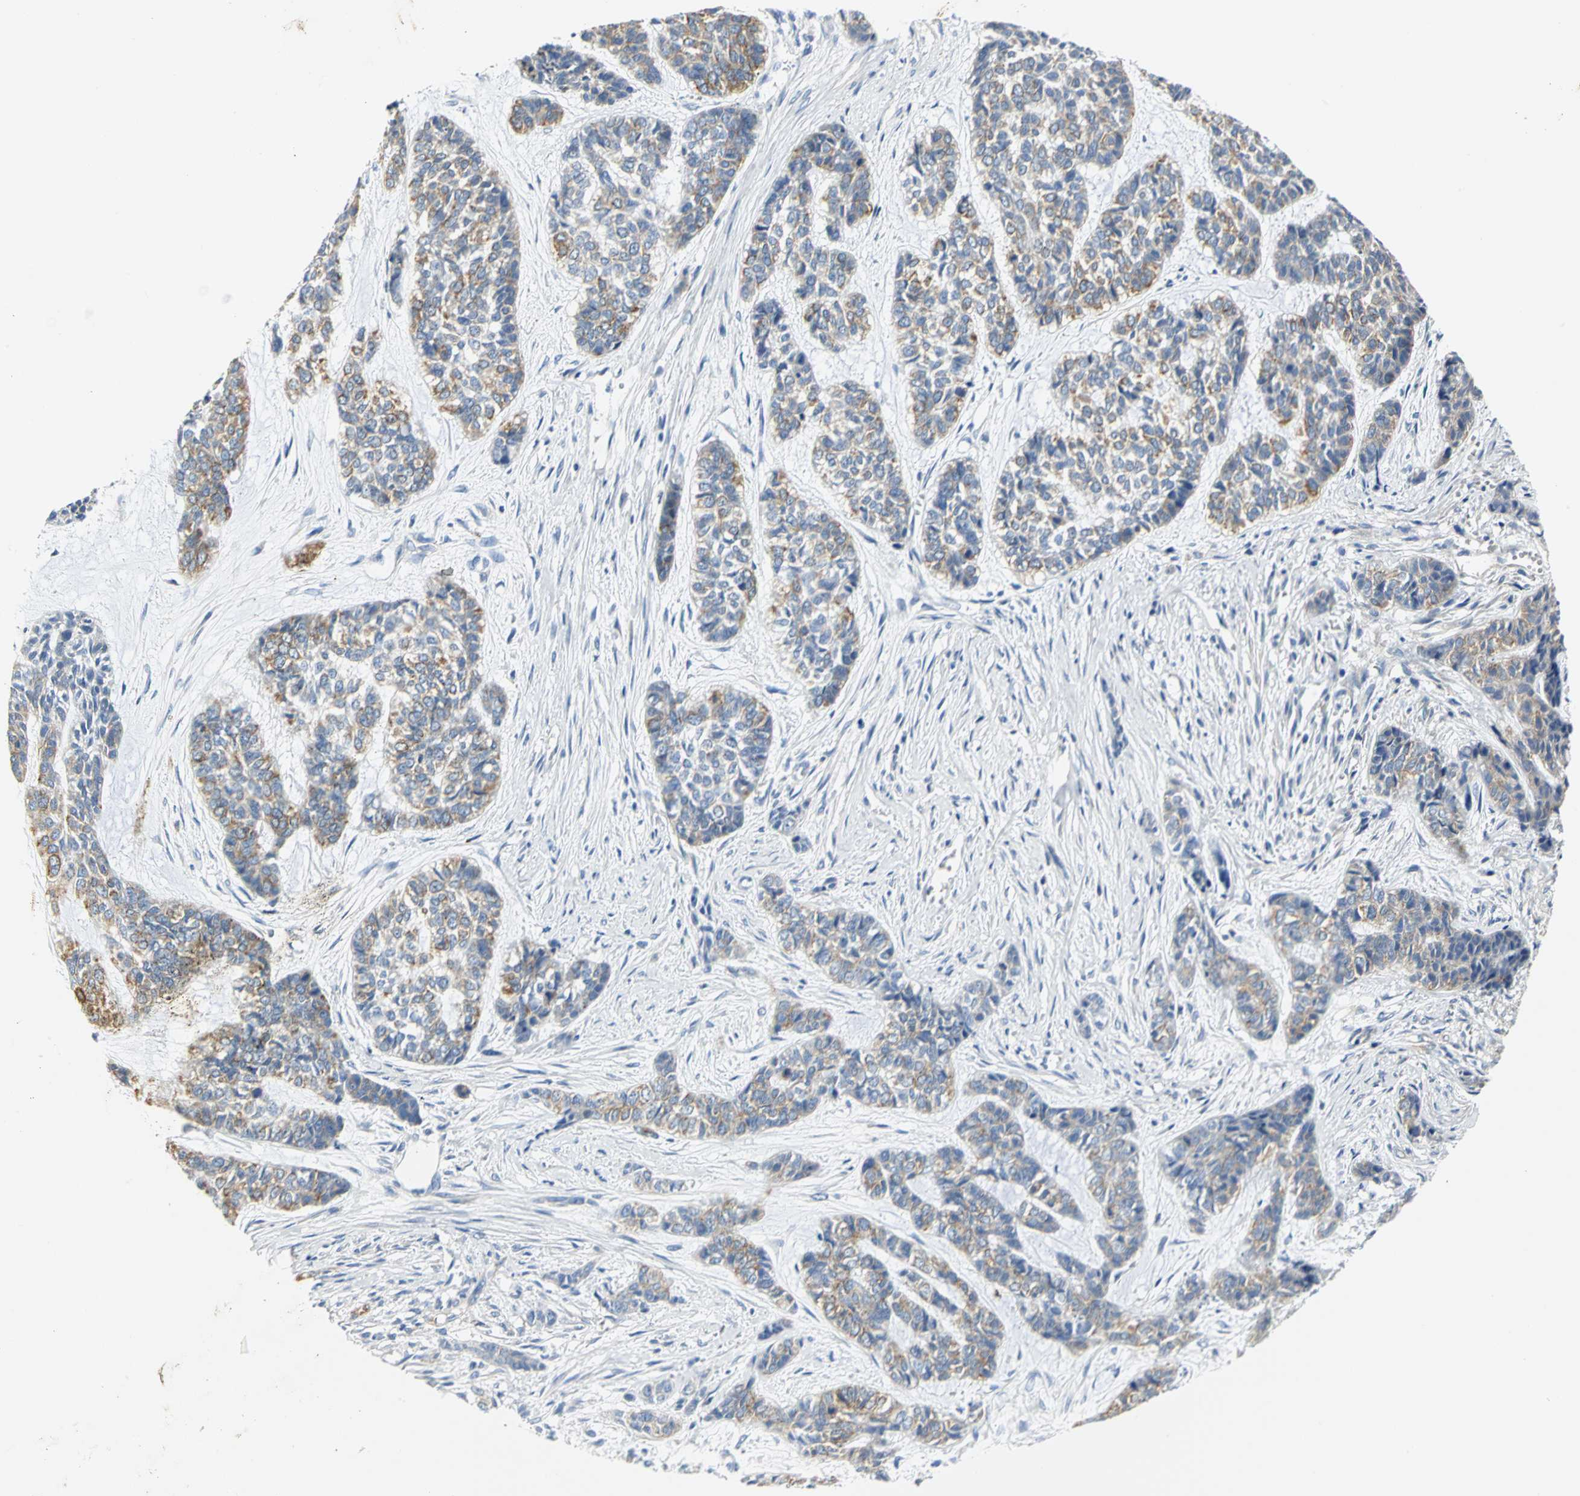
{"staining": {"intensity": "weak", "quantity": "25%-75%", "location": "cytoplasmic/membranous"}, "tissue": "skin cancer", "cell_type": "Tumor cells", "image_type": "cancer", "snomed": [{"axis": "morphology", "description": "Basal cell carcinoma"}, {"axis": "topography", "description": "Skin"}], "caption": "Skin cancer tissue displays weak cytoplasmic/membranous expression in about 25%-75% of tumor cells, visualized by immunohistochemistry. (brown staining indicates protein expression, while blue staining denotes nuclei).", "gene": "GNRH2", "patient": {"sex": "female", "age": 64}}